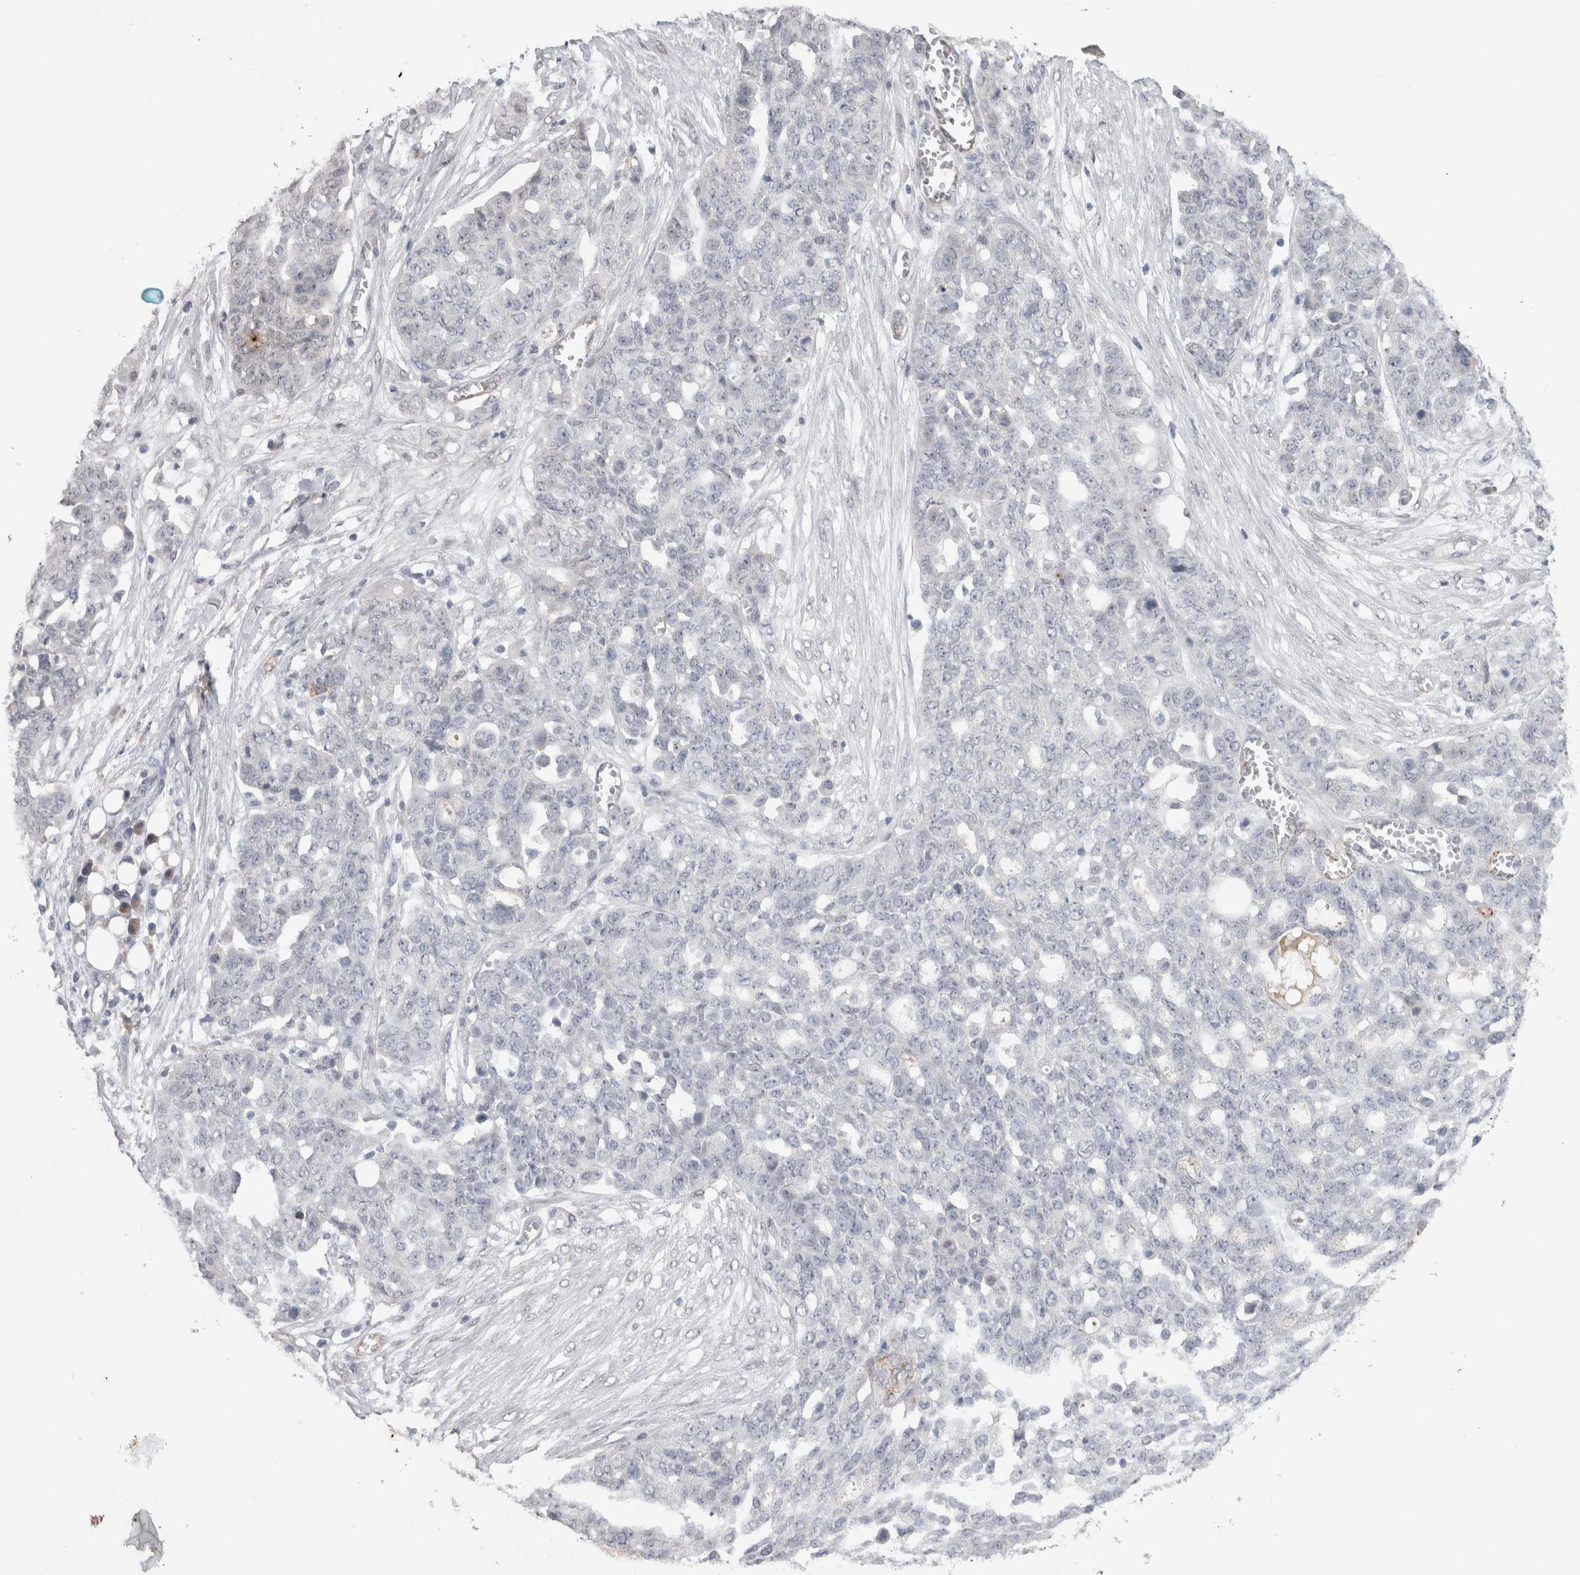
{"staining": {"intensity": "negative", "quantity": "none", "location": "none"}, "tissue": "ovarian cancer", "cell_type": "Tumor cells", "image_type": "cancer", "snomed": [{"axis": "morphology", "description": "Cystadenocarcinoma, serous, NOS"}, {"axis": "topography", "description": "Soft tissue"}, {"axis": "topography", "description": "Ovary"}], "caption": "Immunohistochemical staining of serous cystadenocarcinoma (ovarian) exhibits no significant staining in tumor cells. (IHC, brightfield microscopy, high magnification).", "gene": "CDH13", "patient": {"sex": "female", "age": 57}}